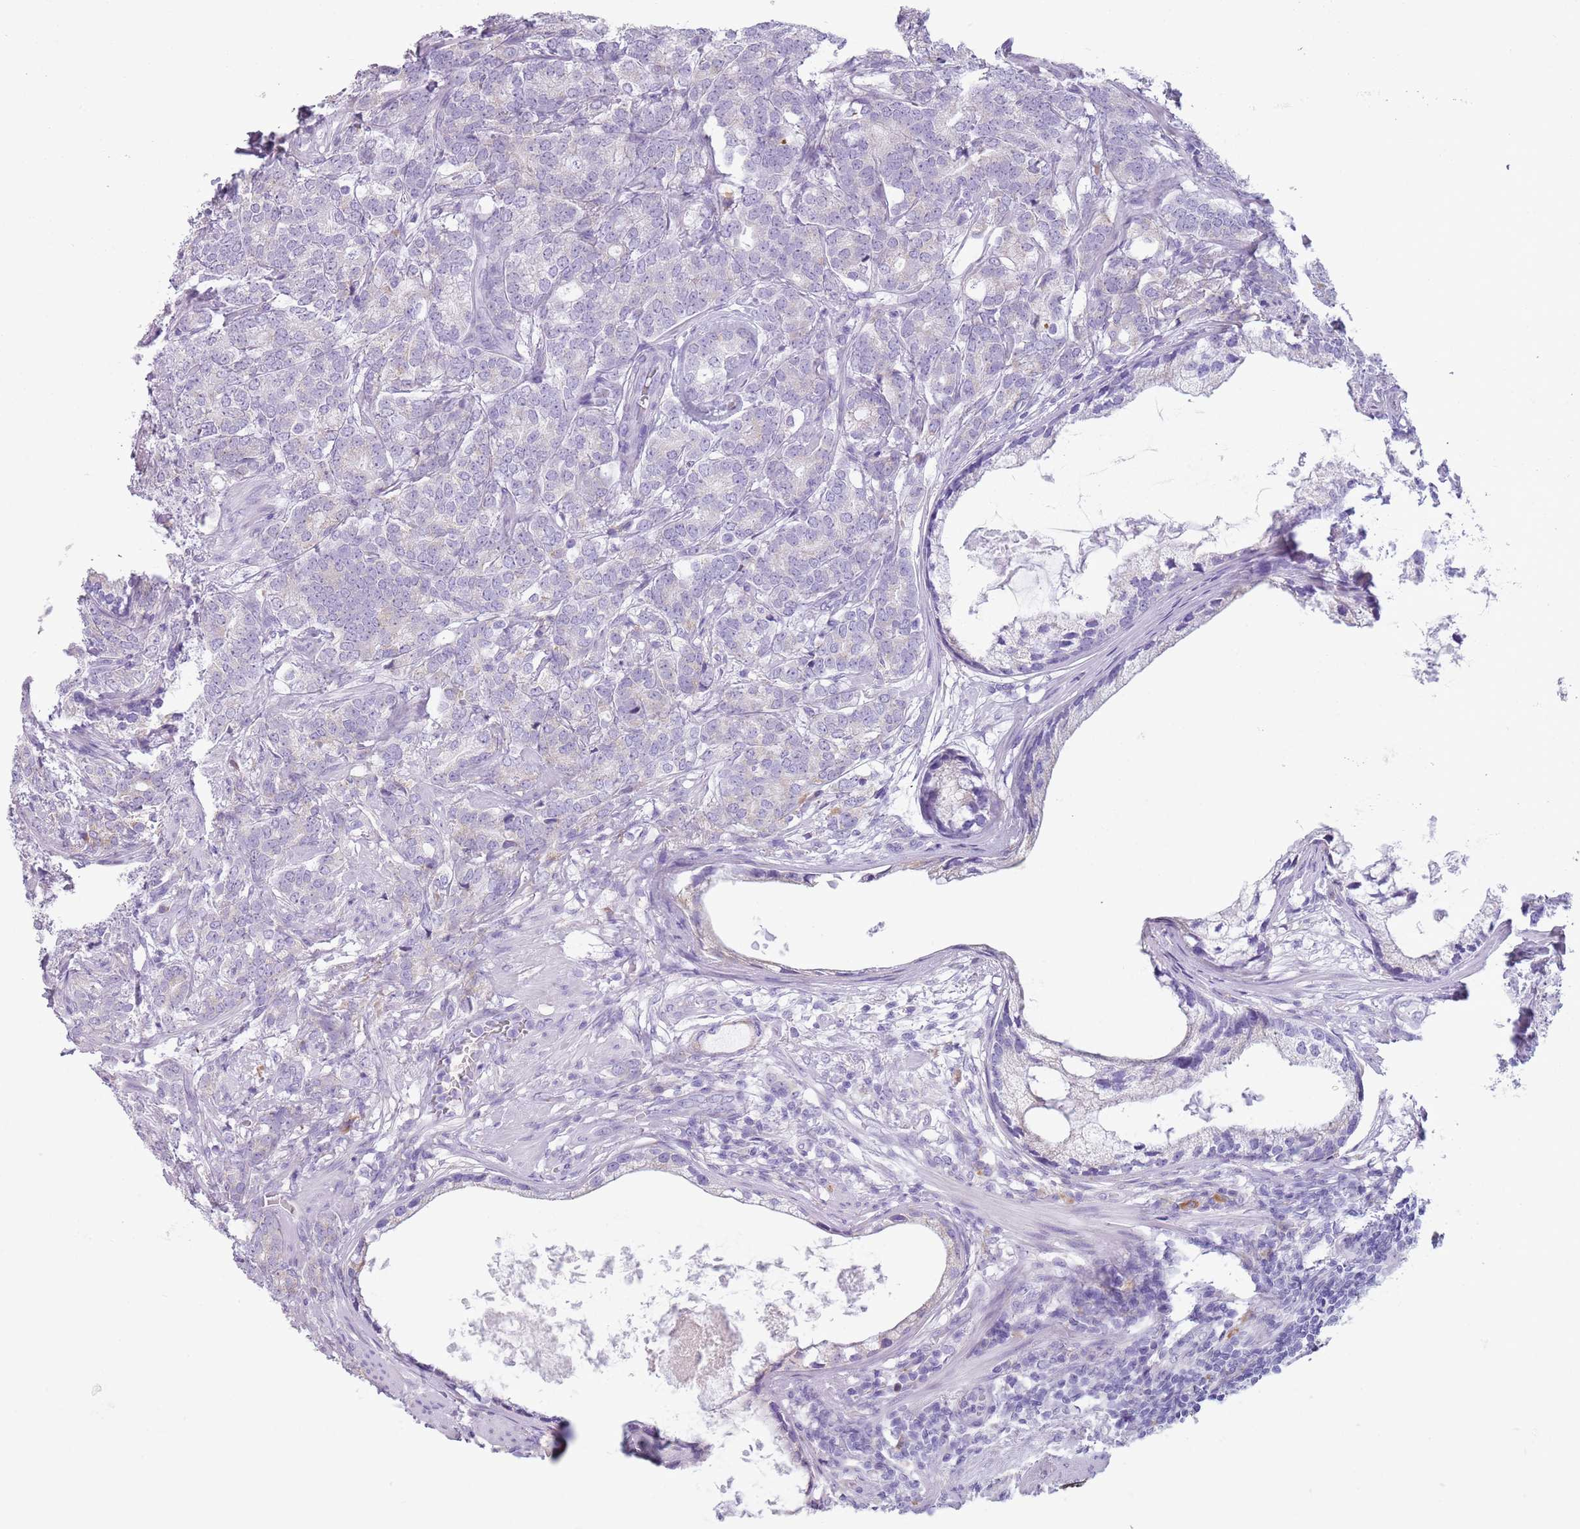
{"staining": {"intensity": "negative", "quantity": "none", "location": "none"}, "tissue": "prostate cancer", "cell_type": "Tumor cells", "image_type": "cancer", "snomed": [{"axis": "morphology", "description": "Adenocarcinoma, Low grade"}, {"axis": "topography", "description": "Prostate"}], "caption": "DAB (3,3'-diaminobenzidine) immunohistochemical staining of human prostate cancer (low-grade adenocarcinoma) exhibits no significant staining in tumor cells. (DAB (3,3'-diaminobenzidine) immunohistochemistry visualized using brightfield microscopy, high magnification).", "gene": "HYOU1", "patient": {"sex": "male", "age": 71}}